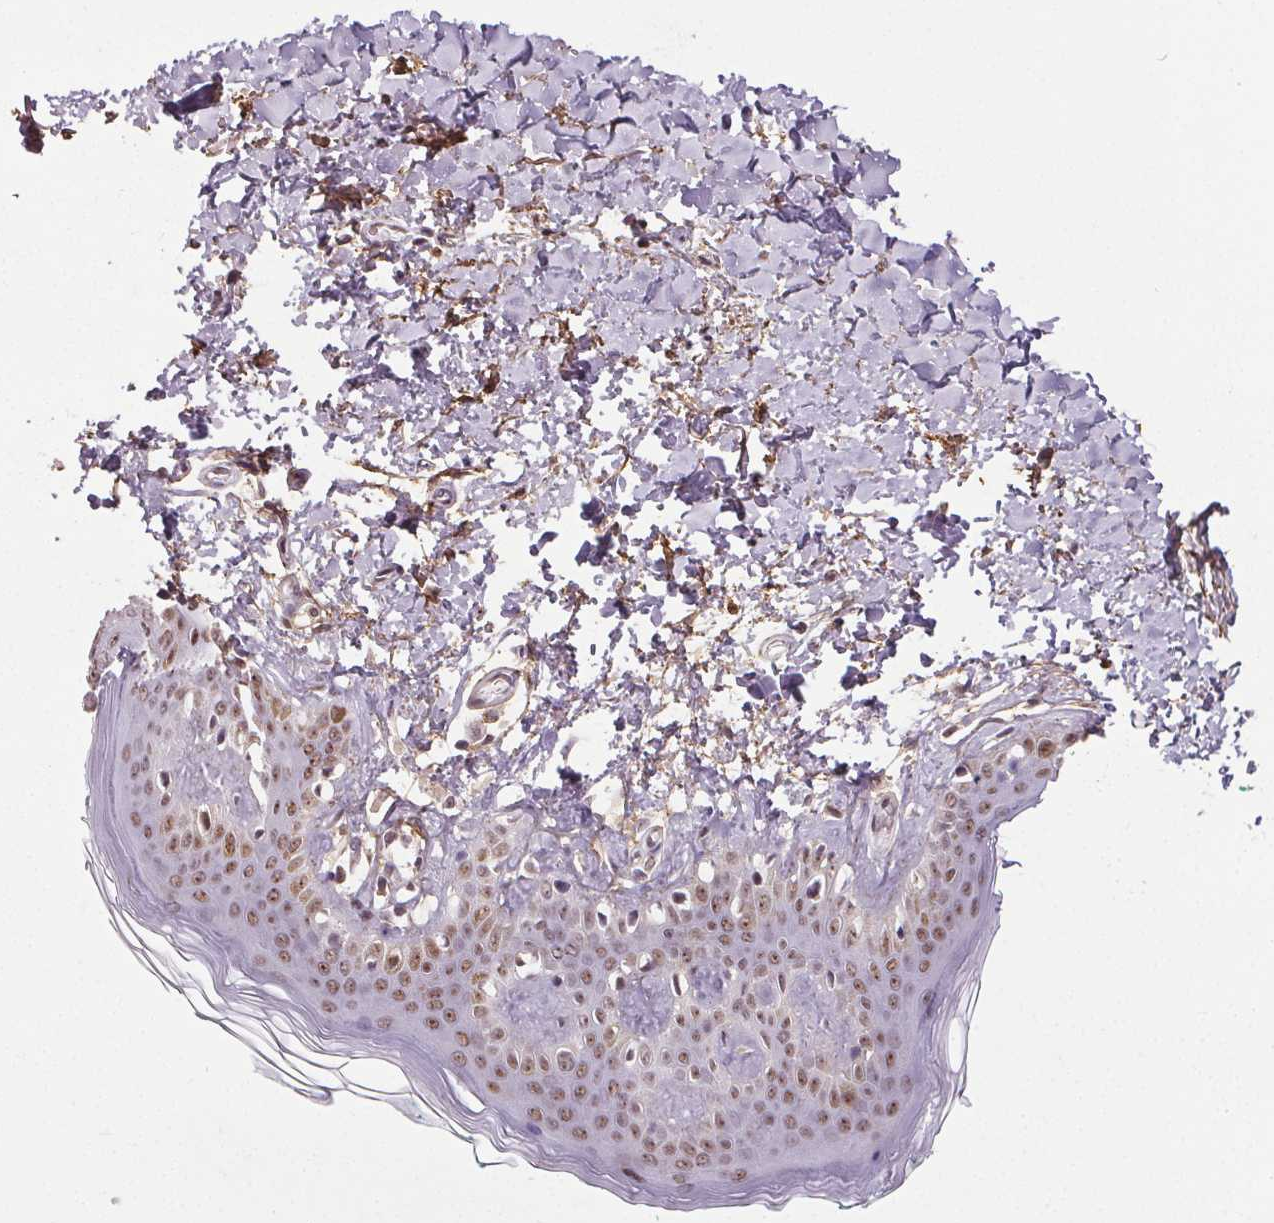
{"staining": {"intensity": "moderate", "quantity": "<25%", "location": "nuclear"}, "tissue": "skin", "cell_type": "Fibroblasts", "image_type": "normal", "snomed": [{"axis": "morphology", "description": "Normal tissue, NOS"}, {"axis": "topography", "description": "Skin"}, {"axis": "topography", "description": "Peripheral nerve tissue"}], "caption": "A micrograph of human skin stained for a protein shows moderate nuclear brown staining in fibroblasts.", "gene": "KIAA0232", "patient": {"sex": "female", "age": 45}}